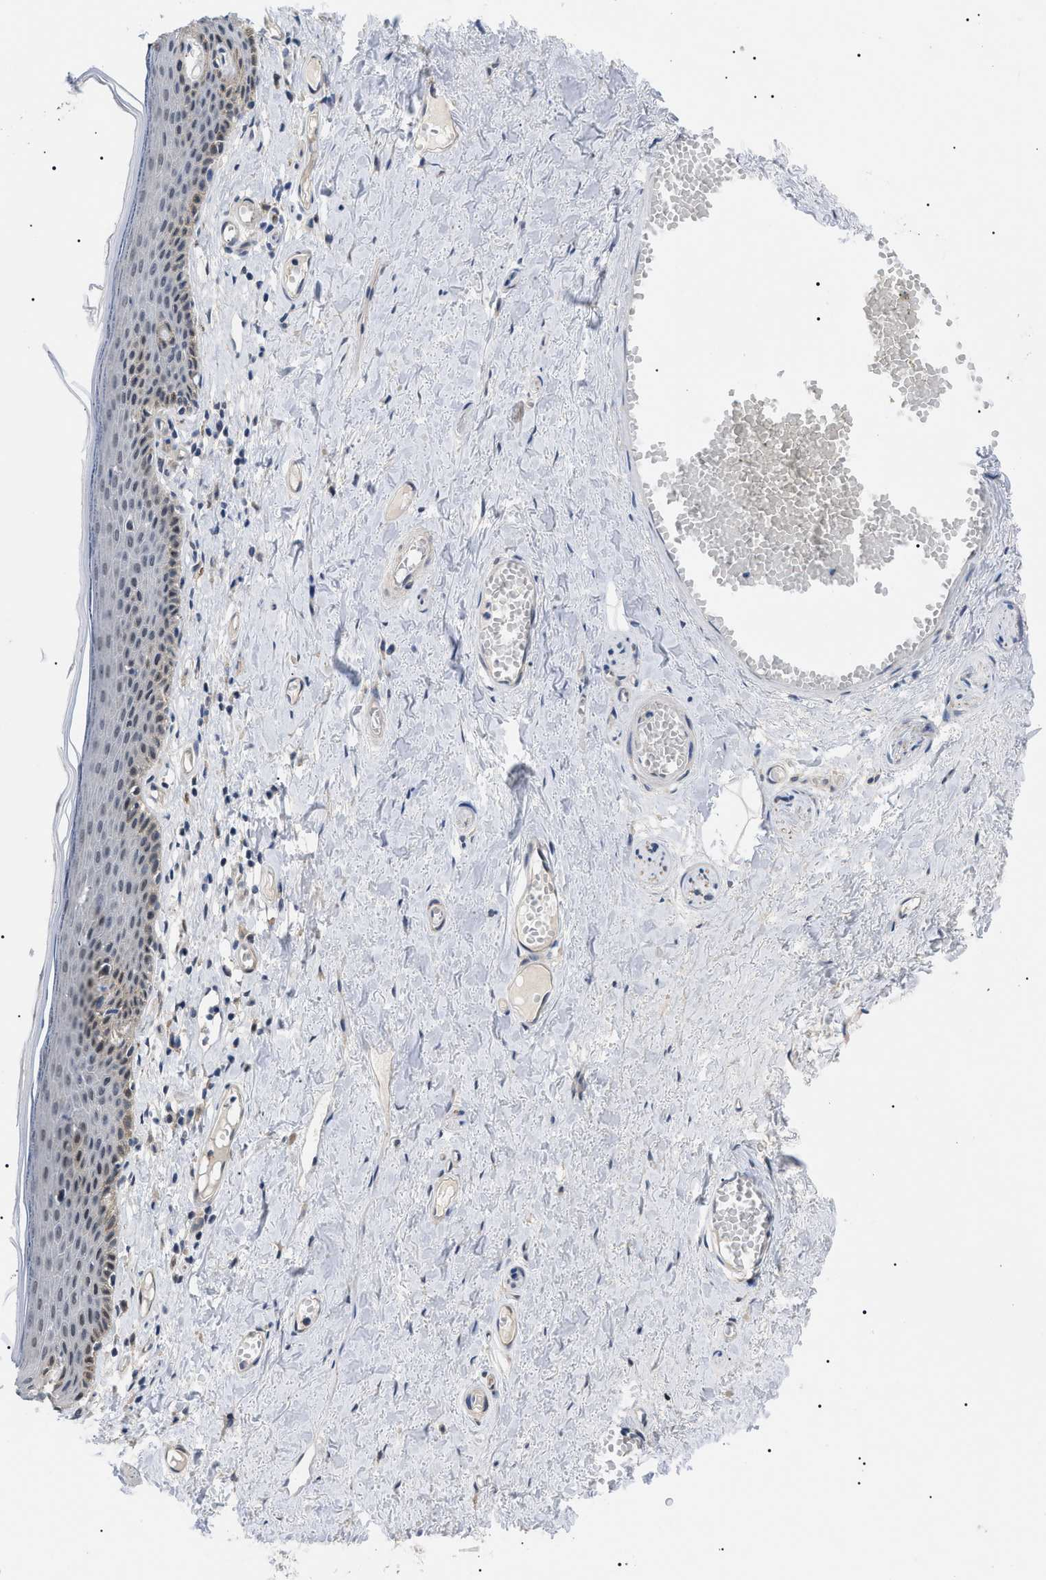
{"staining": {"intensity": "weak", "quantity": "25%-75%", "location": "cytoplasmic/membranous,nuclear"}, "tissue": "skin", "cell_type": "Epidermal cells", "image_type": "normal", "snomed": [{"axis": "morphology", "description": "Normal tissue, NOS"}, {"axis": "topography", "description": "Adipose tissue"}, {"axis": "topography", "description": "Vascular tissue"}, {"axis": "topography", "description": "Anal"}, {"axis": "topography", "description": "Peripheral nerve tissue"}], "caption": "Protein analysis of normal skin shows weak cytoplasmic/membranous,nuclear expression in approximately 25%-75% of epidermal cells. (Brightfield microscopy of DAB IHC at high magnification).", "gene": "GARRE1", "patient": {"sex": "female", "age": 54}}